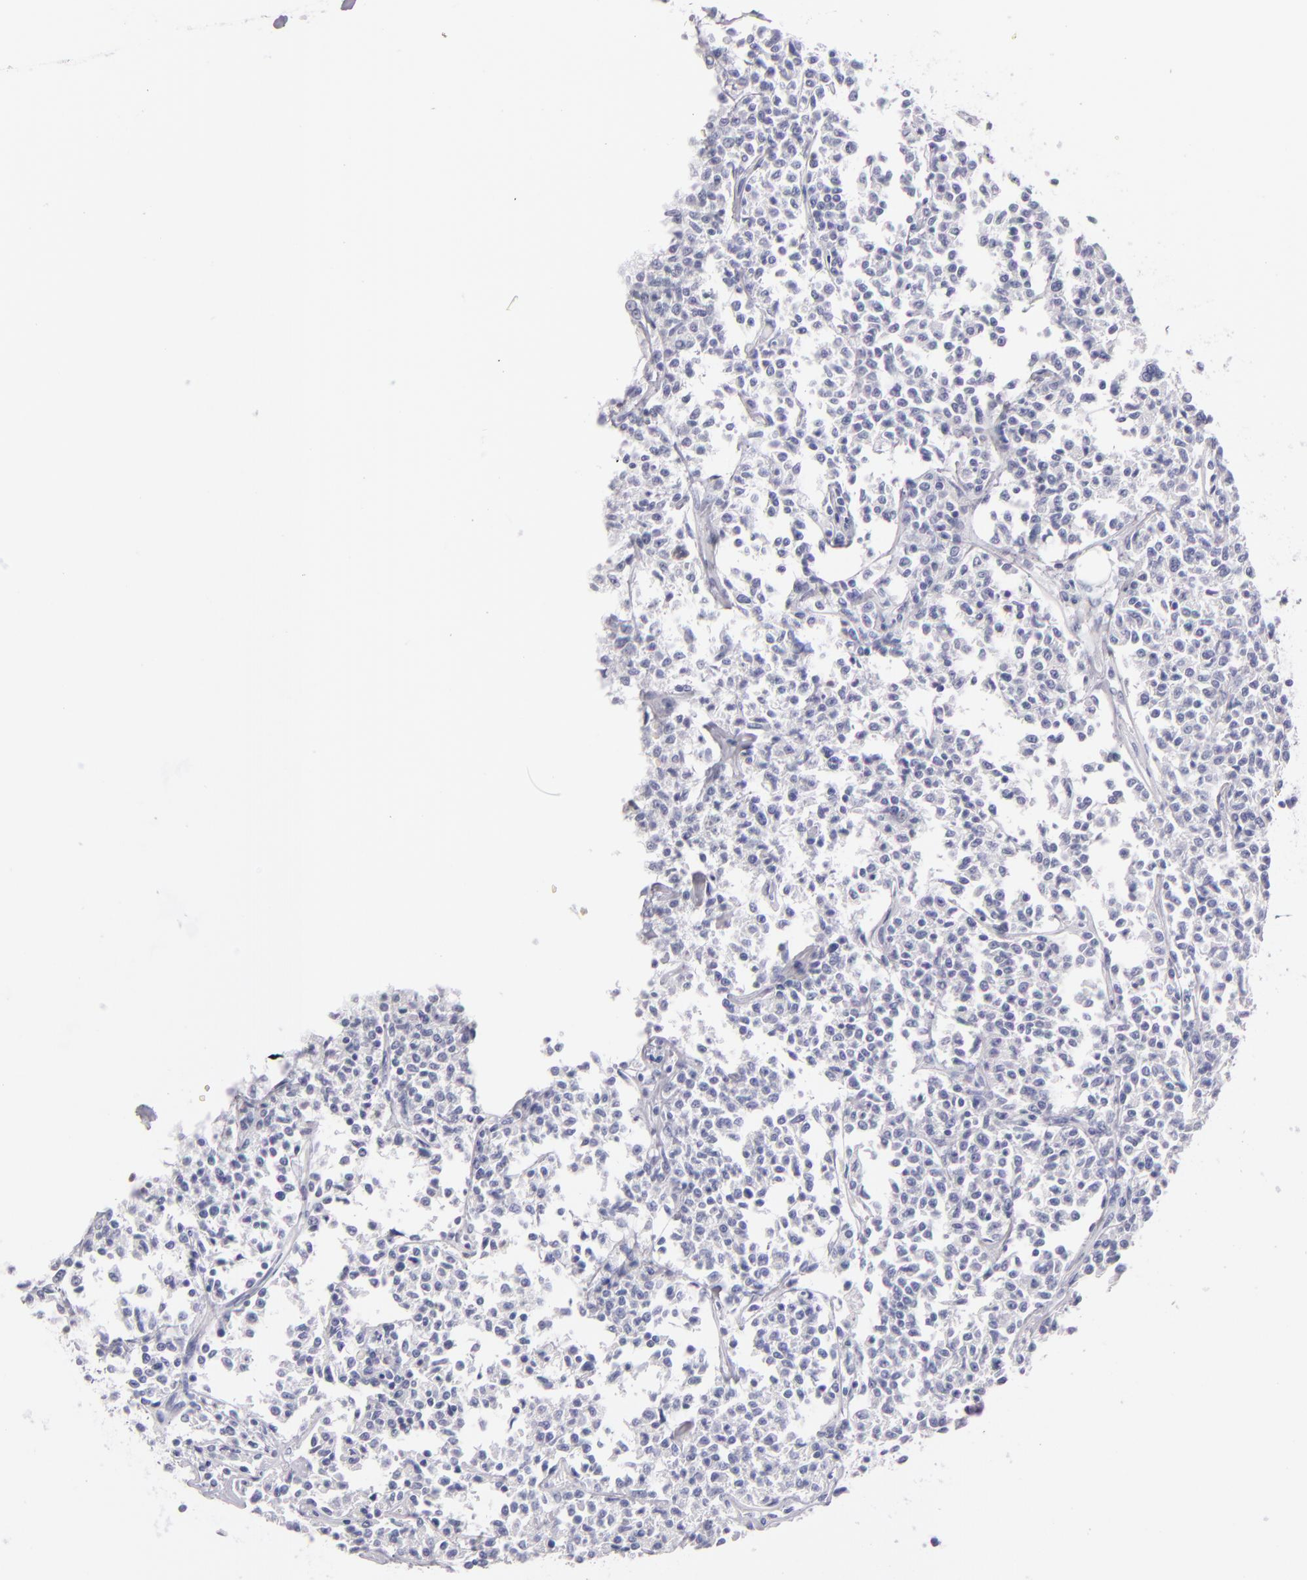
{"staining": {"intensity": "negative", "quantity": "none", "location": "none"}, "tissue": "lymphoma", "cell_type": "Tumor cells", "image_type": "cancer", "snomed": [{"axis": "morphology", "description": "Malignant lymphoma, non-Hodgkin's type, Low grade"}, {"axis": "topography", "description": "Small intestine"}], "caption": "There is no significant expression in tumor cells of lymphoma.", "gene": "FABP1", "patient": {"sex": "female", "age": 59}}